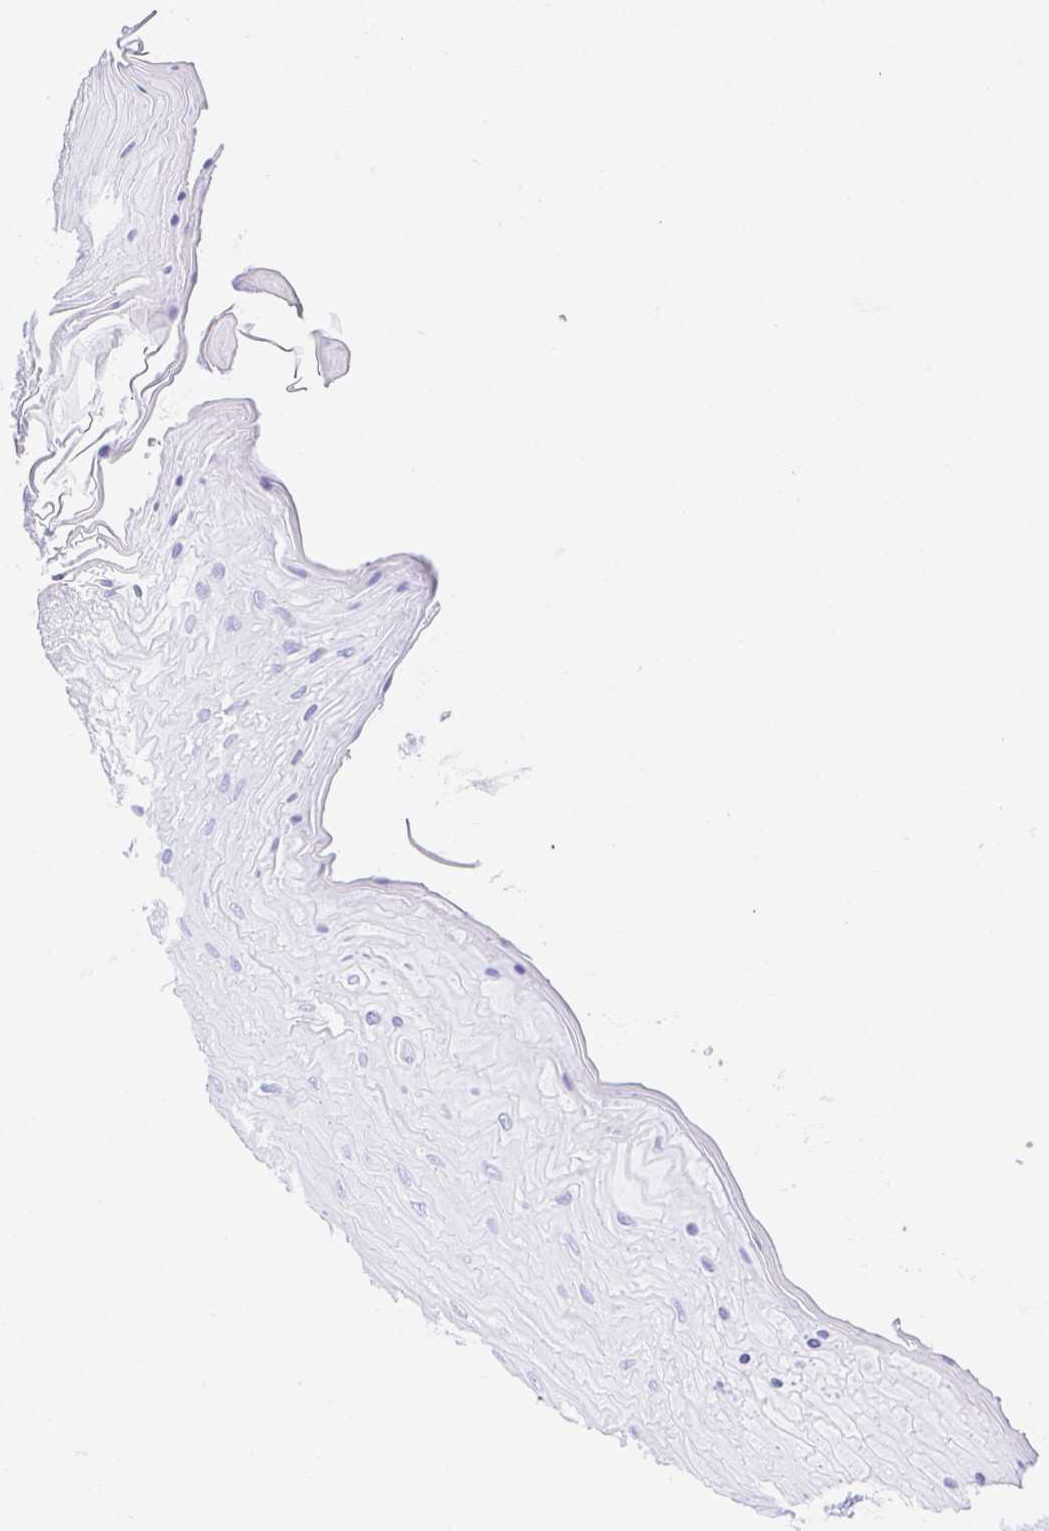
{"staining": {"intensity": "negative", "quantity": "none", "location": "none"}, "tissue": "oral mucosa", "cell_type": "Squamous epithelial cells", "image_type": "normal", "snomed": [{"axis": "morphology", "description": "Normal tissue, NOS"}, {"axis": "topography", "description": "Oral tissue"}, {"axis": "topography", "description": "Tounge, NOS"}, {"axis": "topography", "description": "Head-Neck"}], "caption": "Immunohistochemistry photomicrograph of normal oral mucosa: human oral mucosa stained with DAB (3,3'-diaminobenzidine) exhibits no significant protein staining in squamous epithelial cells. (DAB IHC with hematoxylin counter stain).", "gene": "VGLL1", "patient": {"sex": "female", "age": 84}}